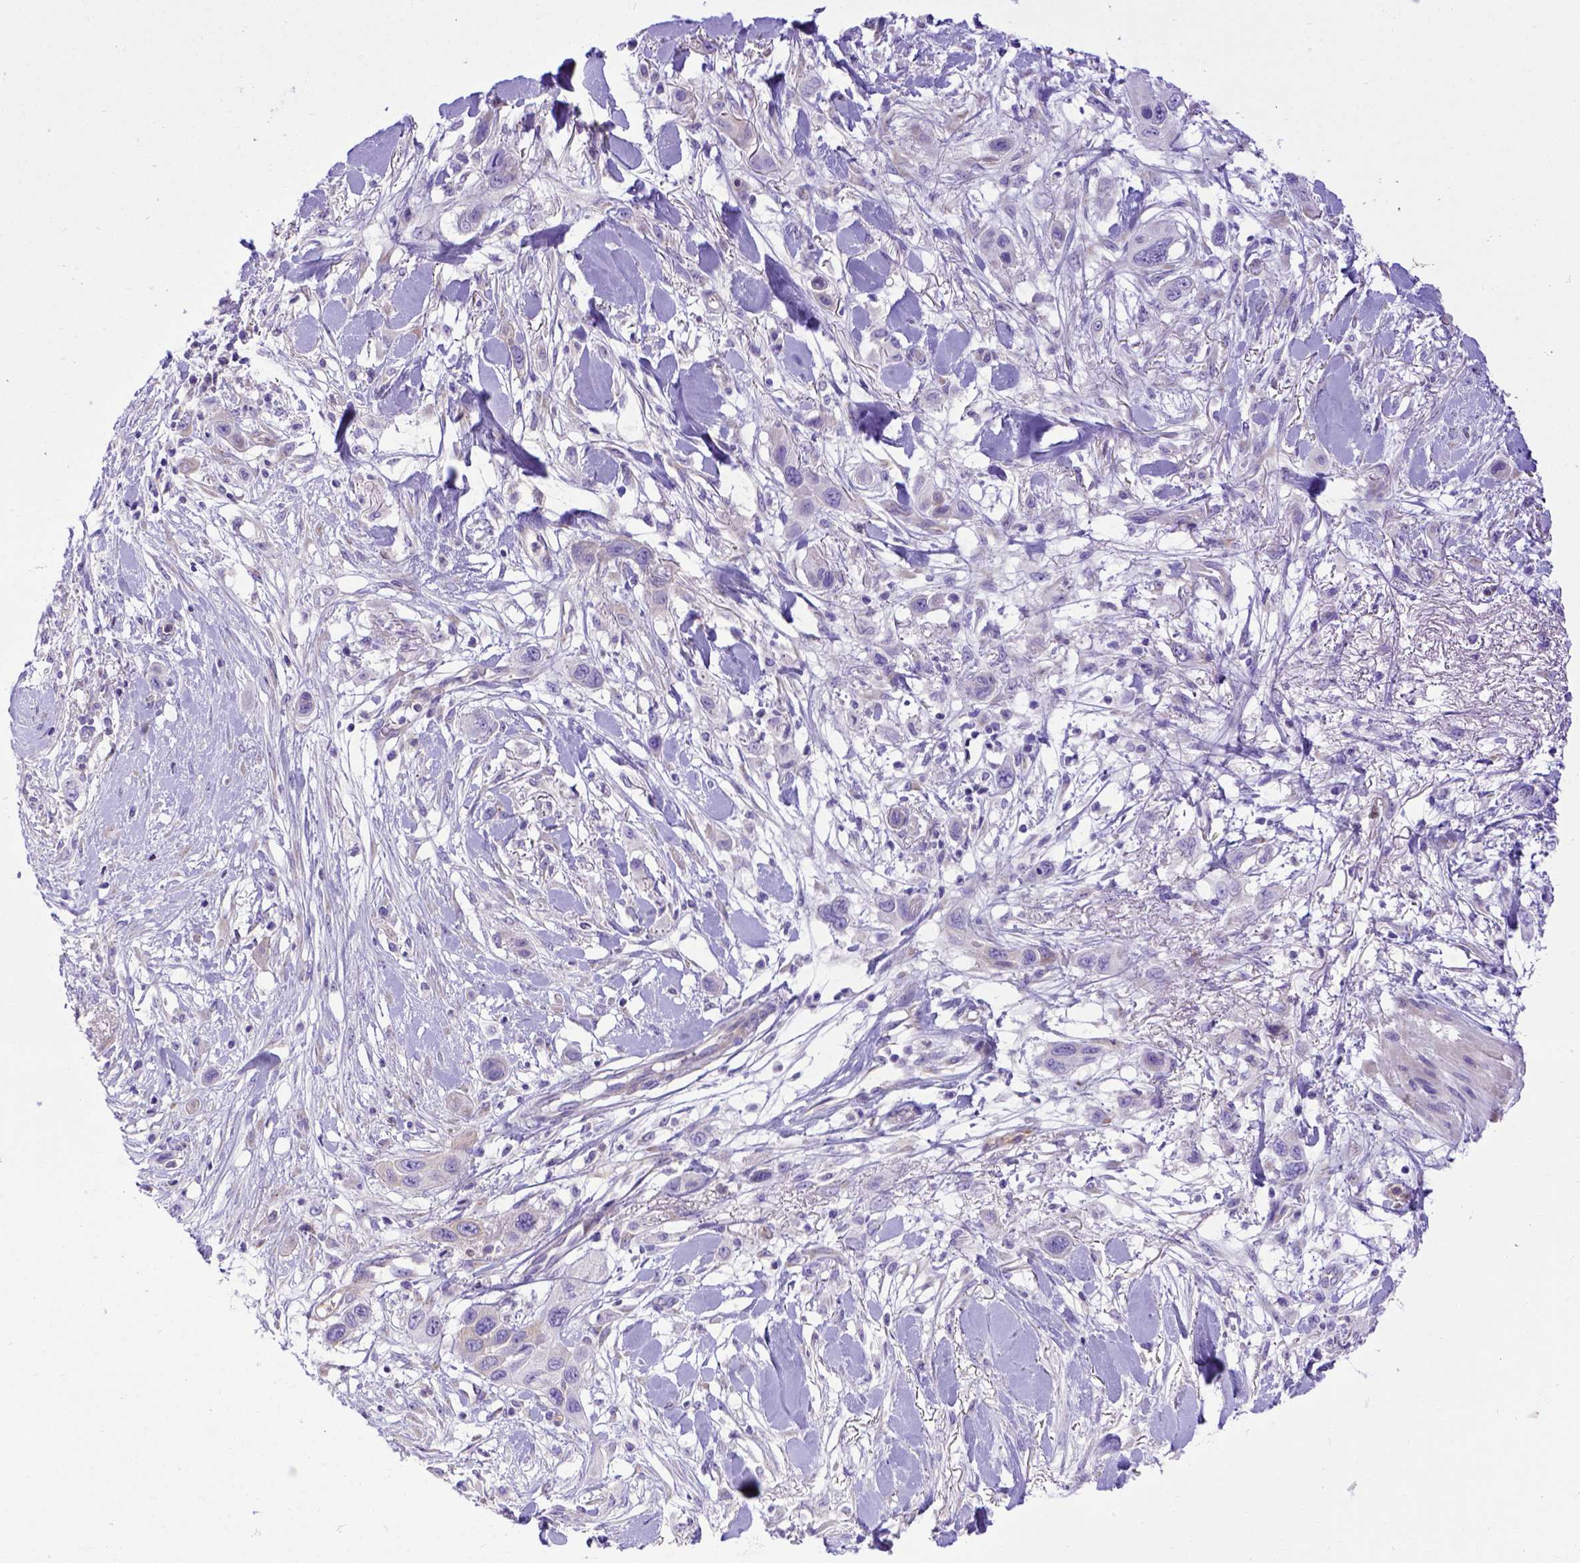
{"staining": {"intensity": "negative", "quantity": "none", "location": "none"}, "tissue": "skin cancer", "cell_type": "Tumor cells", "image_type": "cancer", "snomed": [{"axis": "morphology", "description": "Squamous cell carcinoma, NOS"}, {"axis": "topography", "description": "Skin"}], "caption": "Protein analysis of skin squamous cell carcinoma reveals no significant expression in tumor cells.", "gene": "CFAP300", "patient": {"sex": "male", "age": 79}}